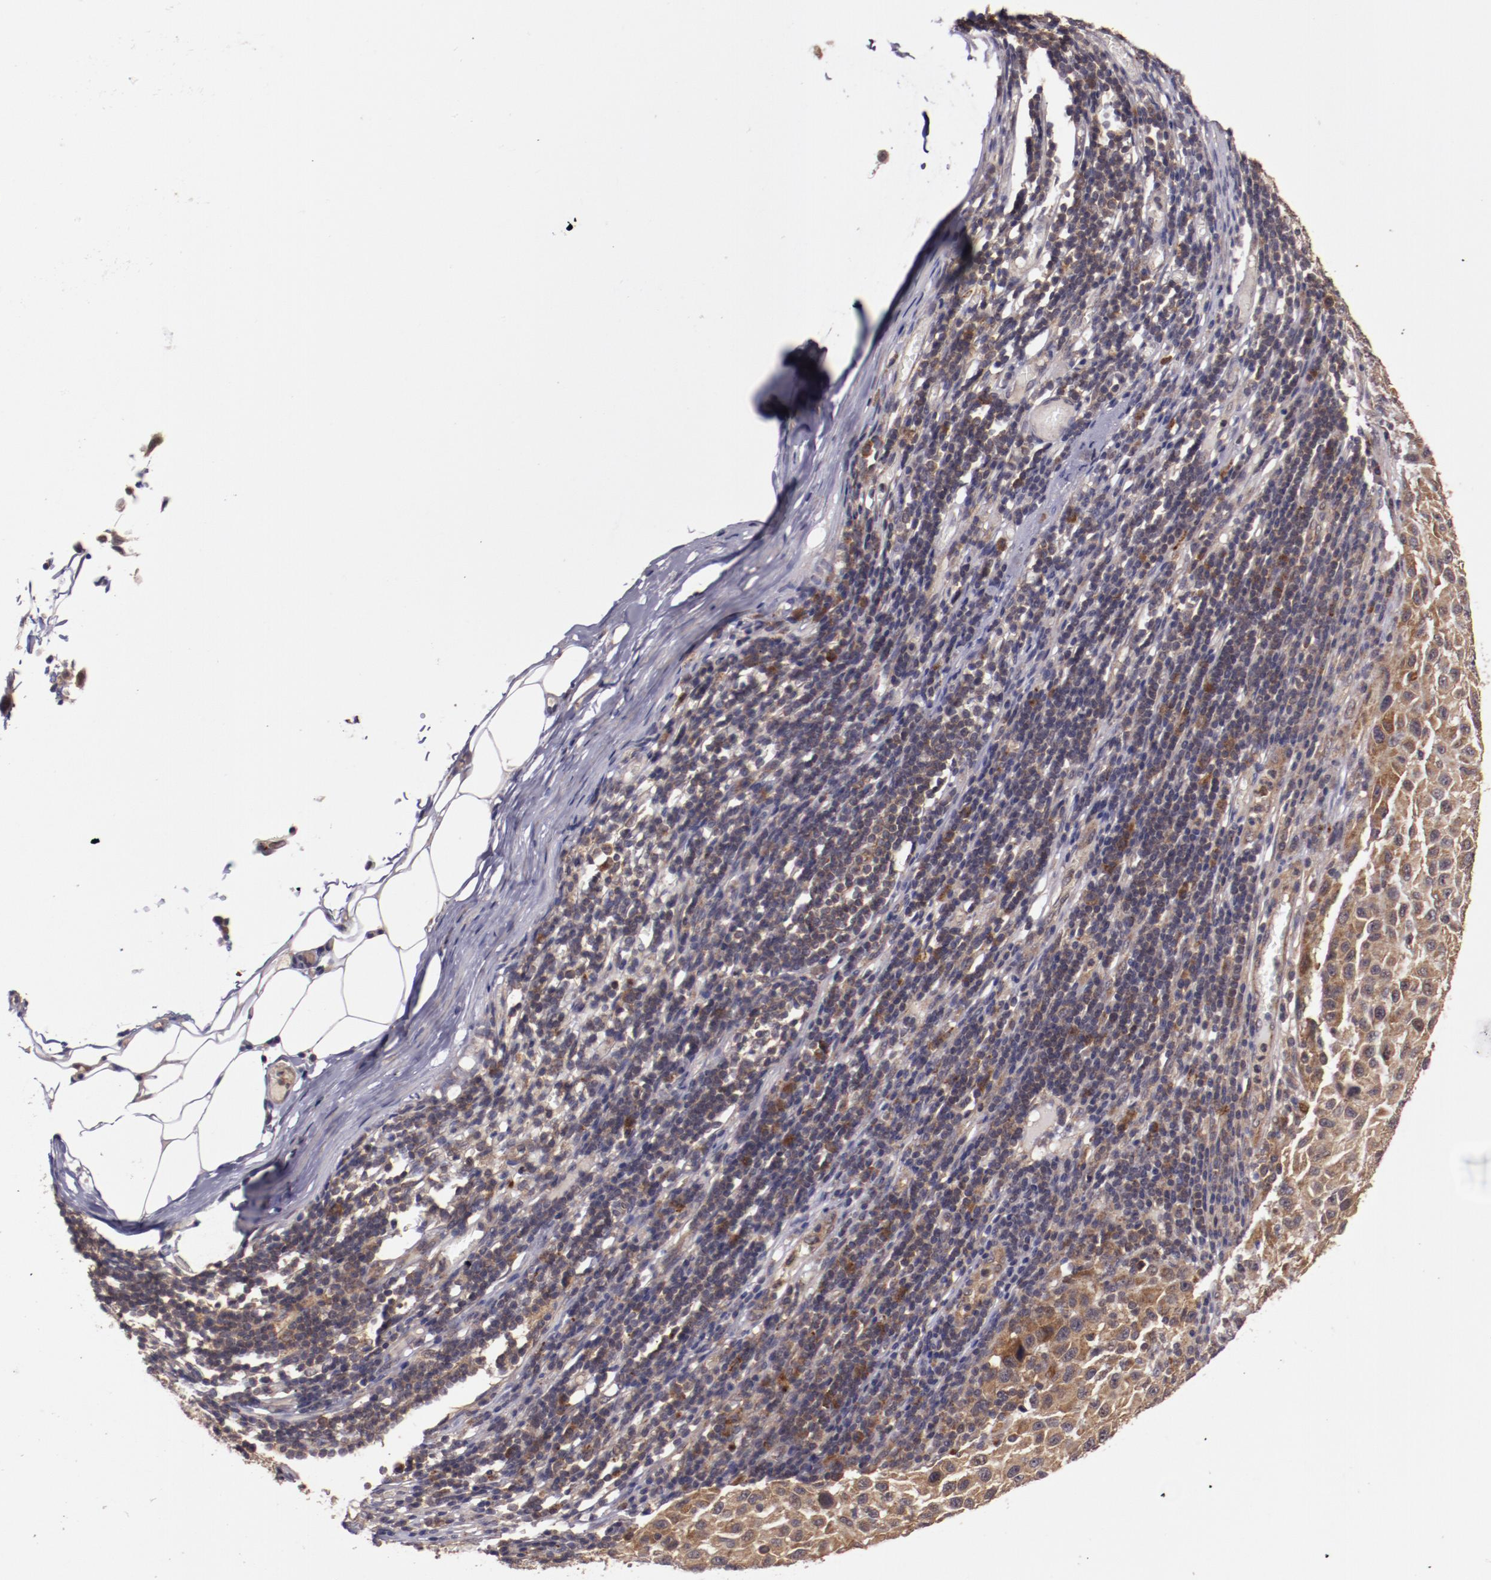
{"staining": {"intensity": "moderate", "quantity": ">75%", "location": "cytoplasmic/membranous,nuclear"}, "tissue": "melanoma", "cell_type": "Tumor cells", "image_type": "cancer", "snomed": [{"axis": "morphology", "description": "Malignant melanoma, Metastatic site"}, {"axis": "topography", "description": "Lymph node"}], "caption": "High-magnification brightfield microscopy of malignant melanoma (metastatic site) stained with DAB (brown) and counterstained with hematoxylin (blue). tumor cells exhibit moderate cytoplasmic/membranous and nuclear positivity is identified in approximately>75% of cells.", "gene": "FTSJ1", "patient": {"sex": "male", "age": 61}}